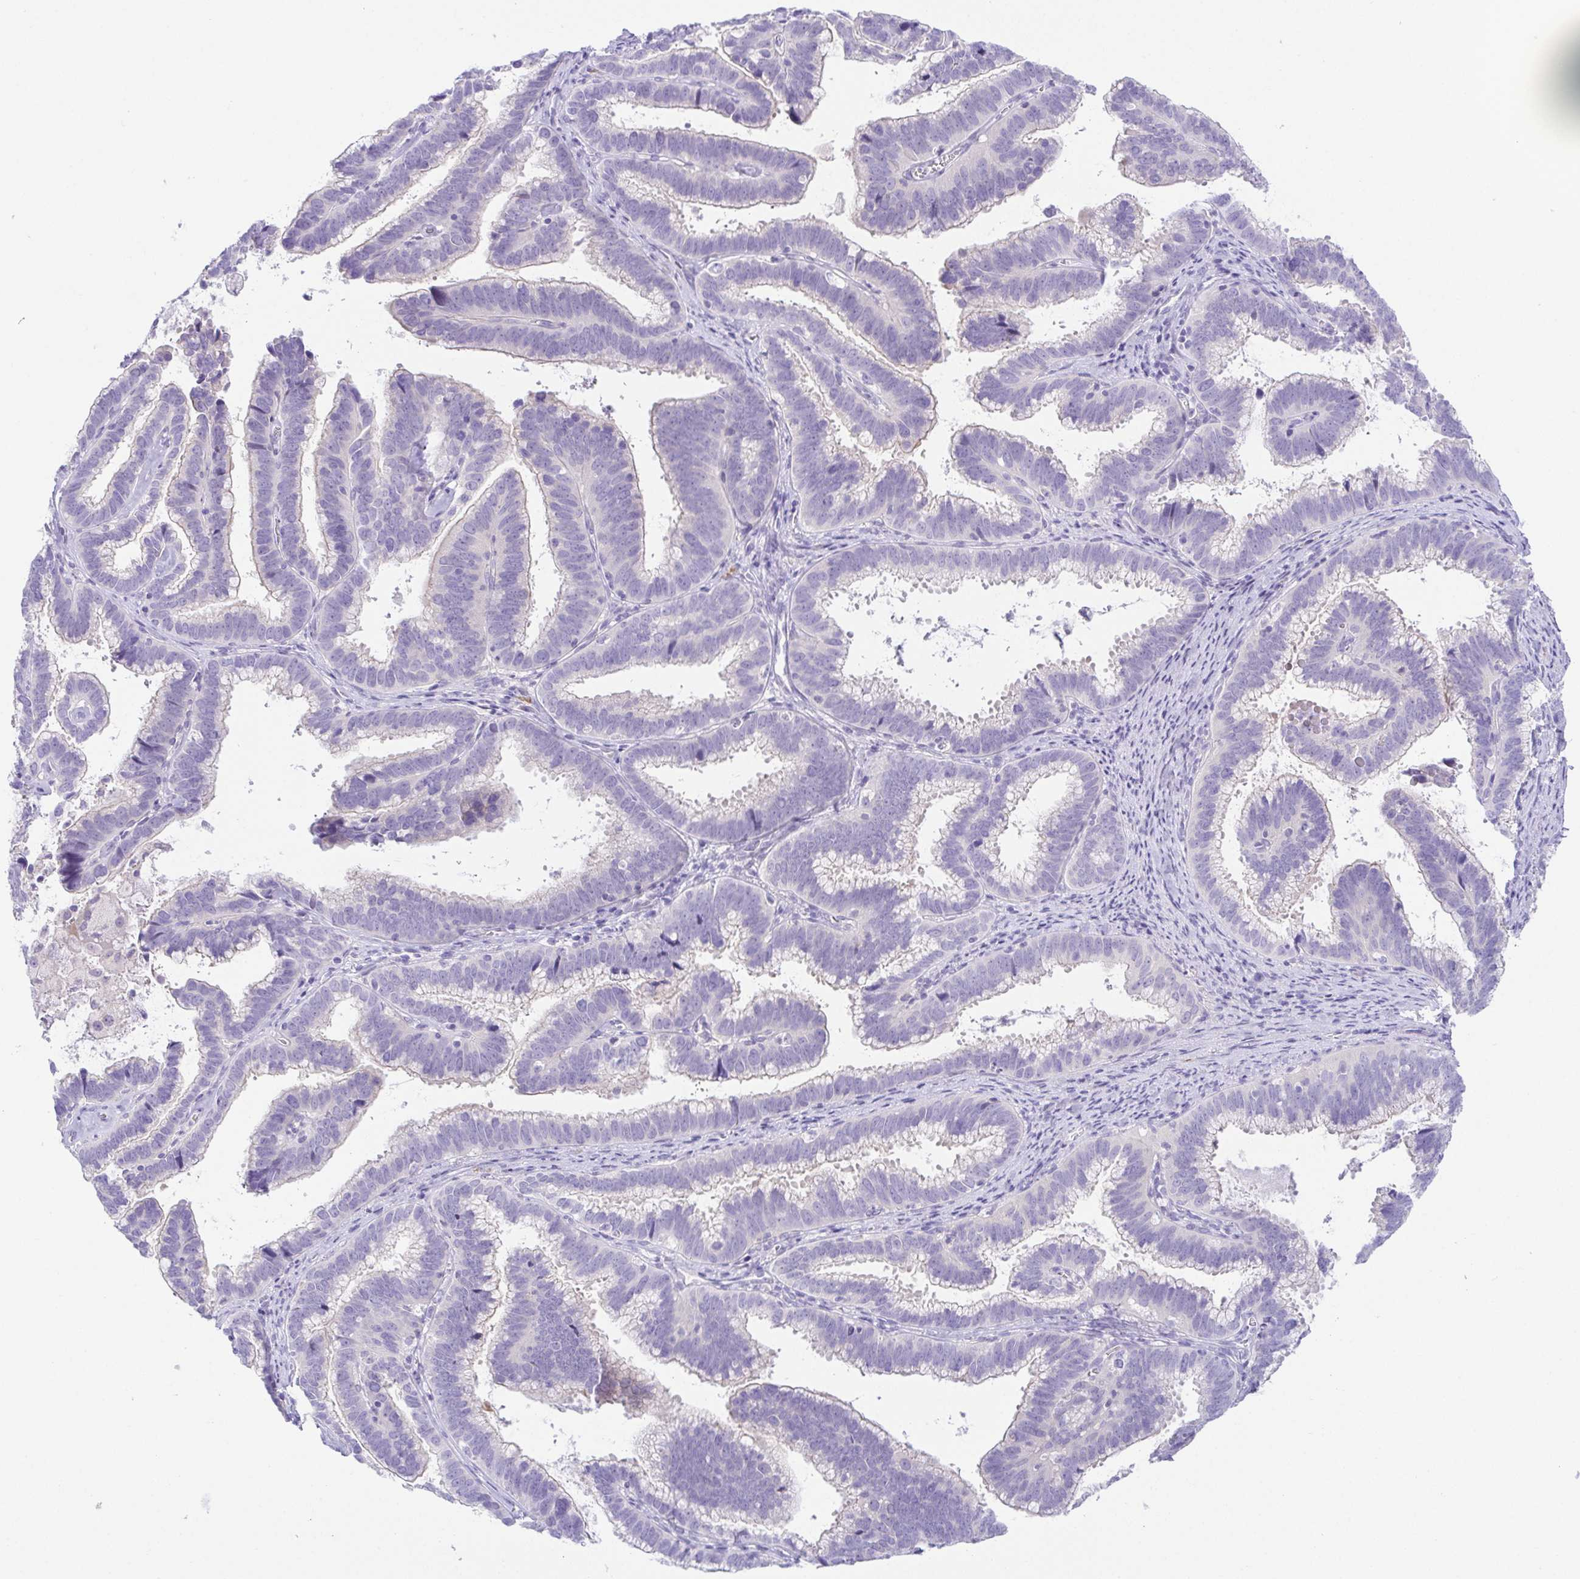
{"staining": {"intensity": "negative", "quantity": "none", "location": "none"}, "tissue": "cervical cancer", "cell_type": "Tumor cells", "image_type": "cancer", "snomed": [{"axis": "morphology", "description": "Adenocarcinoma, NOS"}, {"axis": "topography", "description": "Cervix"}], "caption": "Human cervical cancer stained for a protein using immunohistochemistry shows no expression in tumor cells.", "gene": "KRTDAP", "patient": {"sex": "female", "age": 61}}